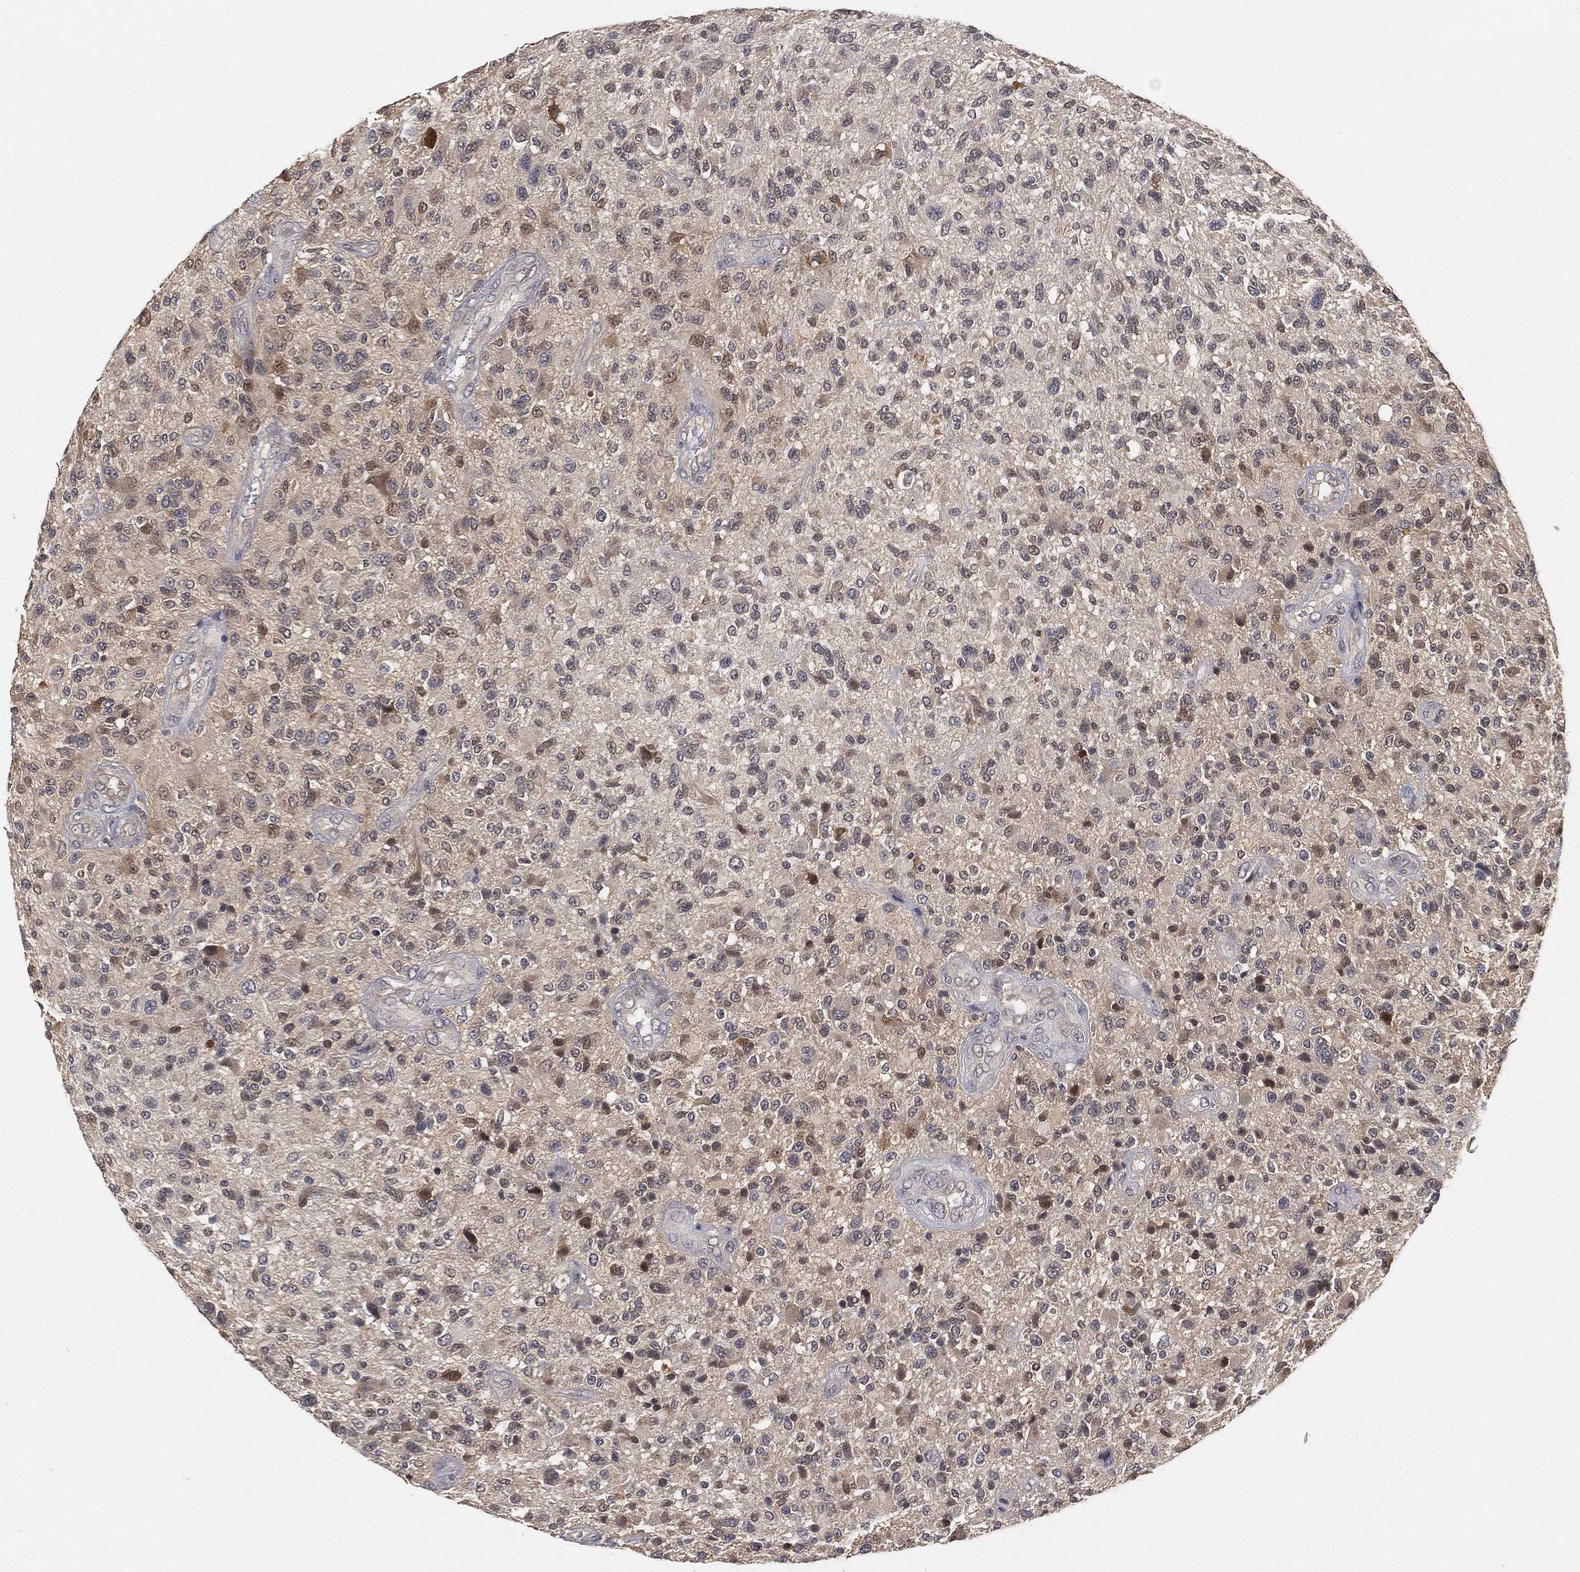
{"staining": {"intensity": "negative", "quantity": "none", "location": "none"}, "tissue": "glioma", "cell_type": "Tumor cells", "image_type": "cancer", "snomed": [{"axis": "morphology", "description": "Glioma, malignant, High grade"}, {"axis": "topography", "description": "Brain"}], "caption": "This is an immunohistochemistry micrograph of human malignant glioma (high-grade). There is no staining in tumor cells.", "gene": "MAPK1", "patient": {"sex": "male", "age": 47}}